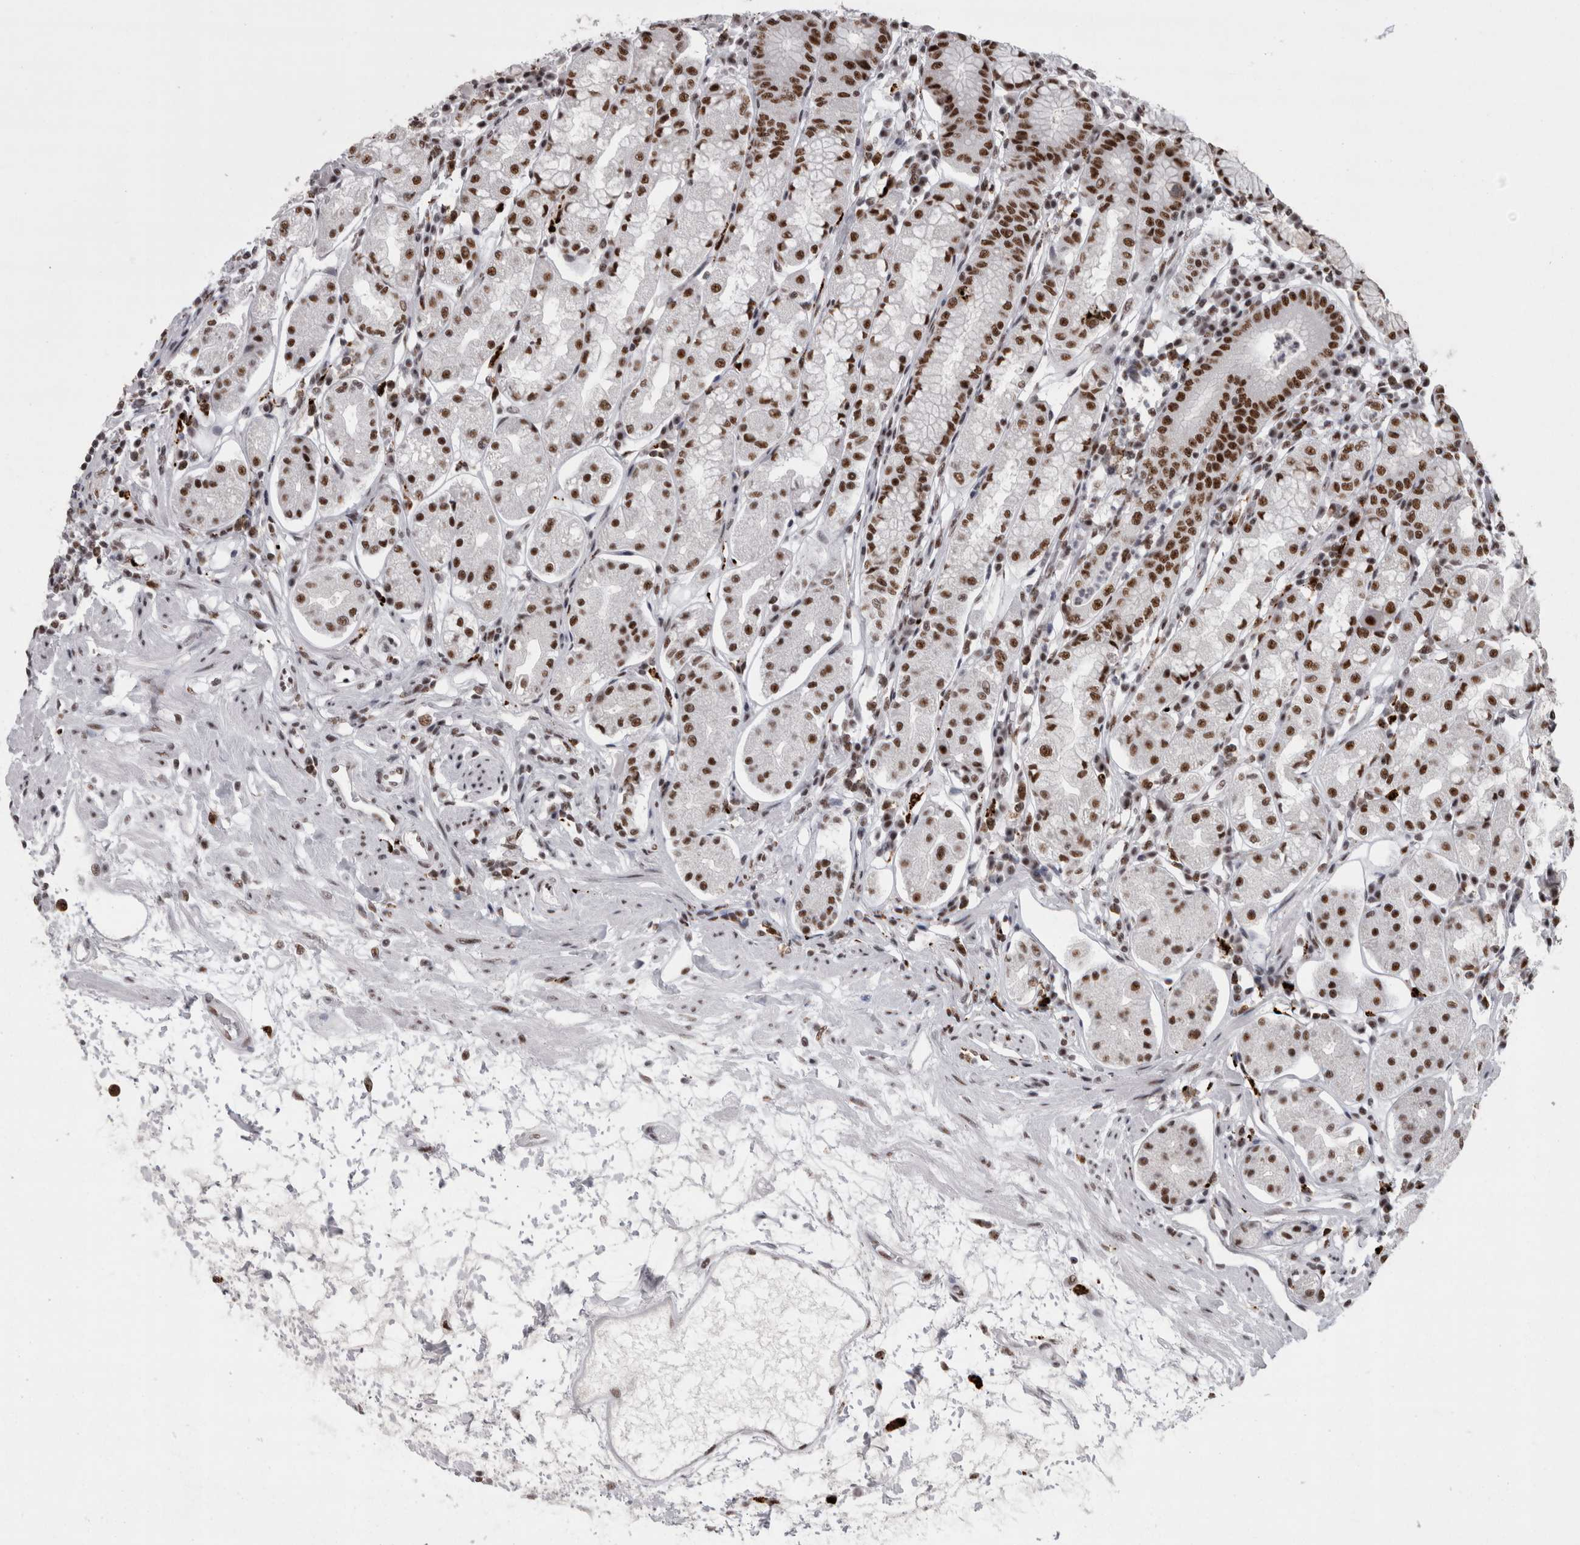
{"staining": {"intensity": "strong", "quantity": ">75%", "location": "nuclear"}, "tissue": "stomach", "cell_type": "Glandular cells", "image_type": "normal", "snomed": [{"axis": "morphology", "description": "Normal tissue, NOS"}, {"axis": "topography", "description": "Stomach"}, {"axis": "topography", "description": "Stomach, lower"}], "caption": "This image exhibits IHC staining of benign stomach, with high strong nuclear positivity in about >75% of glandular cells.", "gene": "SNRNP40", "patient": {"sex": "female", "age": 56}}